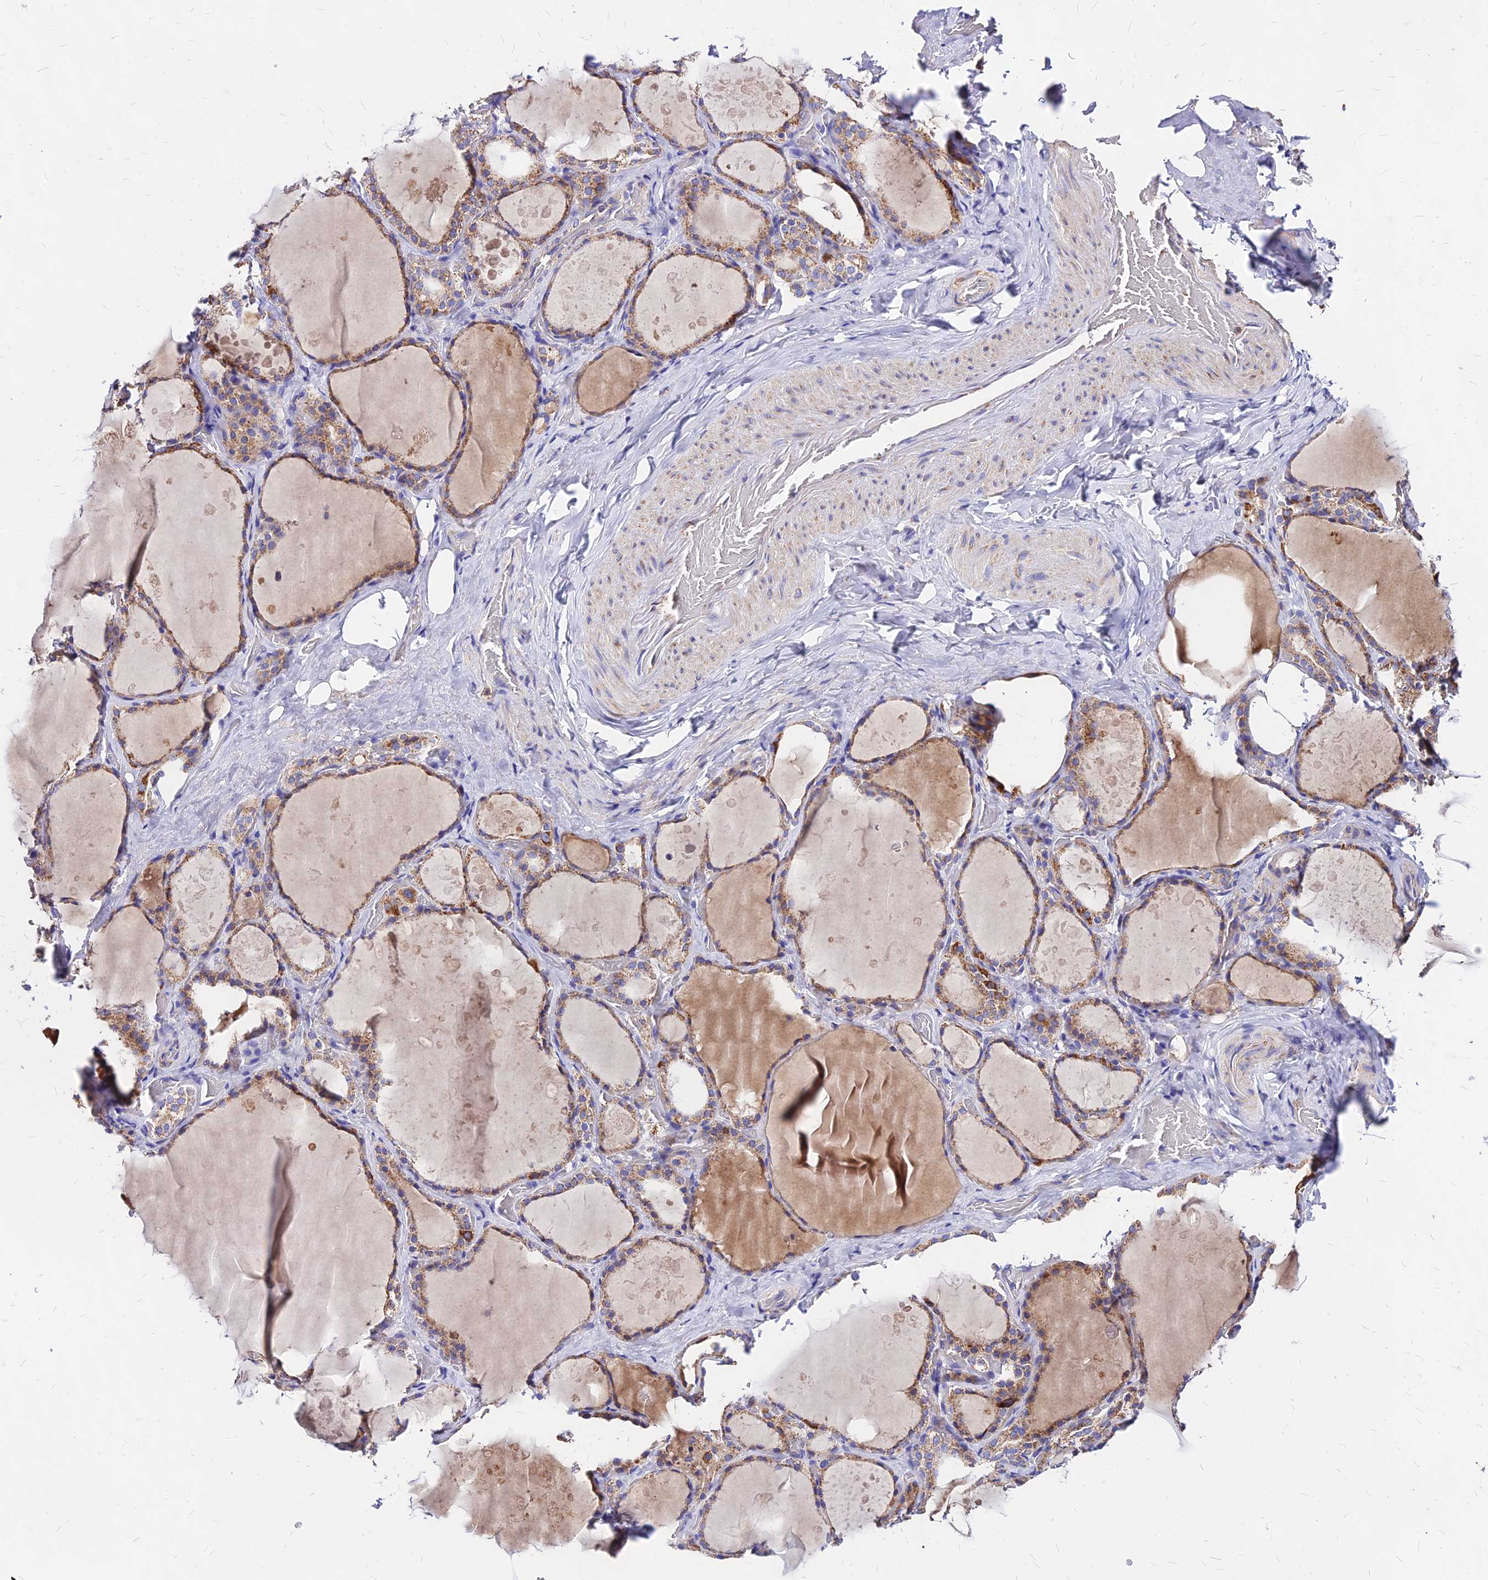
{"staining": {"intensity": "moderate", "quantity": ">75%", "location": "cytoplasmic/membranous"}, "tissue": "thyroid gland", "cell_type": "Glandular cells", "image_type": "normal", "snomed": [{"axis": "morphology", "description": "Normal tissue, NOS"}, {"axis": "topography", "description": "Thyroid gland"}], "caption": "The image displays staining of unremarkable thyroid gland, revealing moderate cytoplasmic/membranous protein expression (brown color) within glandular cells. The protein is stained brown, and the nuclei are stained in blue (DAB (3,3'-diaminobenzidine) IHC with brightfield microscopy, high magnification).", "gene": "MRPL3", "patient": {"sex": "male", "age": 61}}